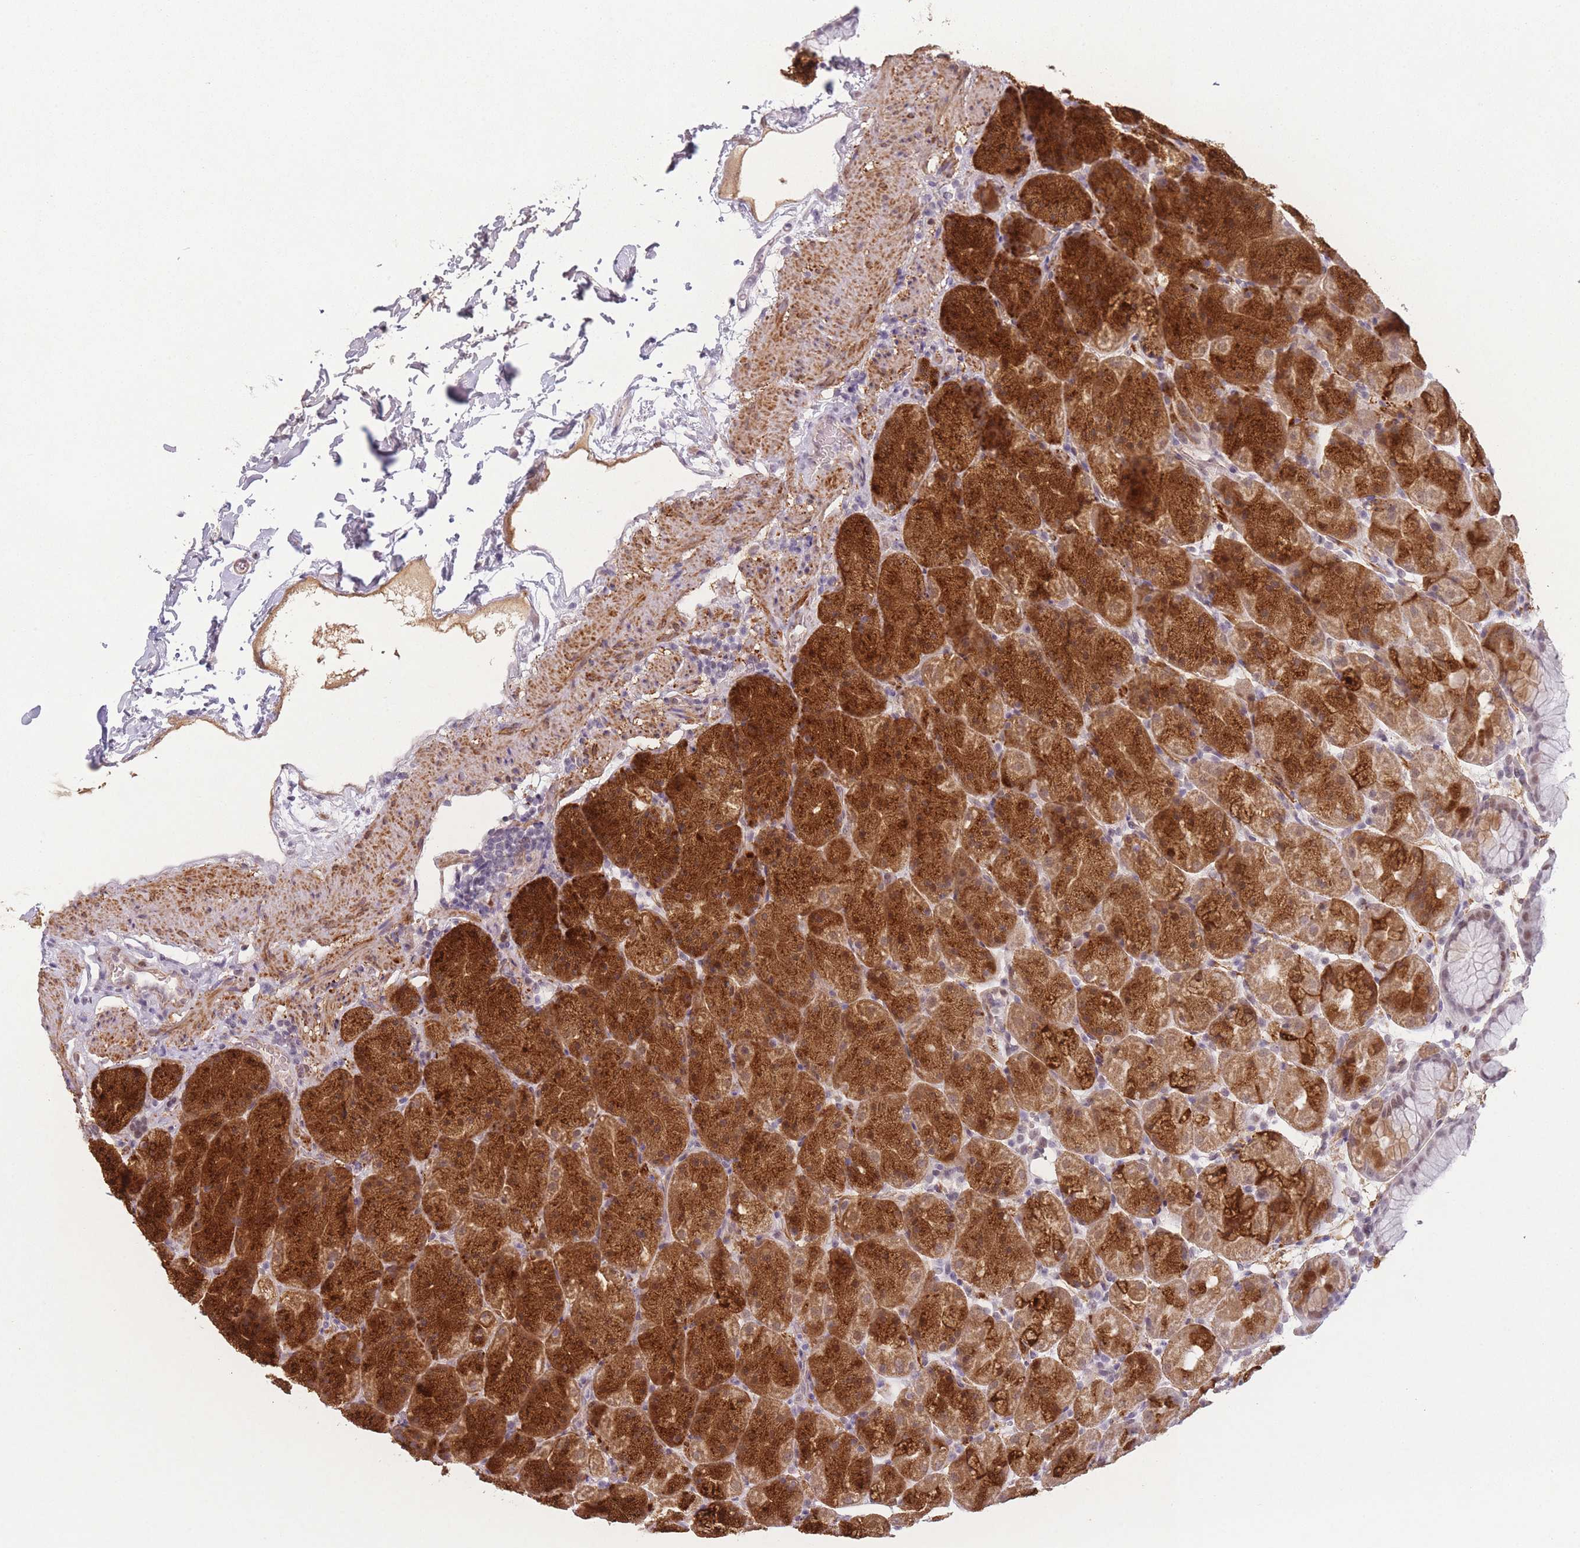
{"staining": {"intensity": "strong", "quantity": "25%-75%", "location": "cytoplasmic/membranous,nuclear"}, "tissue": "stomach", "cell_type": "Glandular cells", "image_type": "normal", "snomed": [{"axis": "morphology", "description": "Normal tissue, NOS"}, {"axis": "topography", "description": "Stomach, upper"}, {"axis": "topography", "description": "Stomach, lower"}], "caption": "An image showing strong cytoplasmic/membranous,nuclear positivity in about 25%-75% of glandular cells in benign stomach, as visualized by brown immunohistochemical staining.", "gene": "SIN3B", "patient": {"sex": "male", "age": 67}}